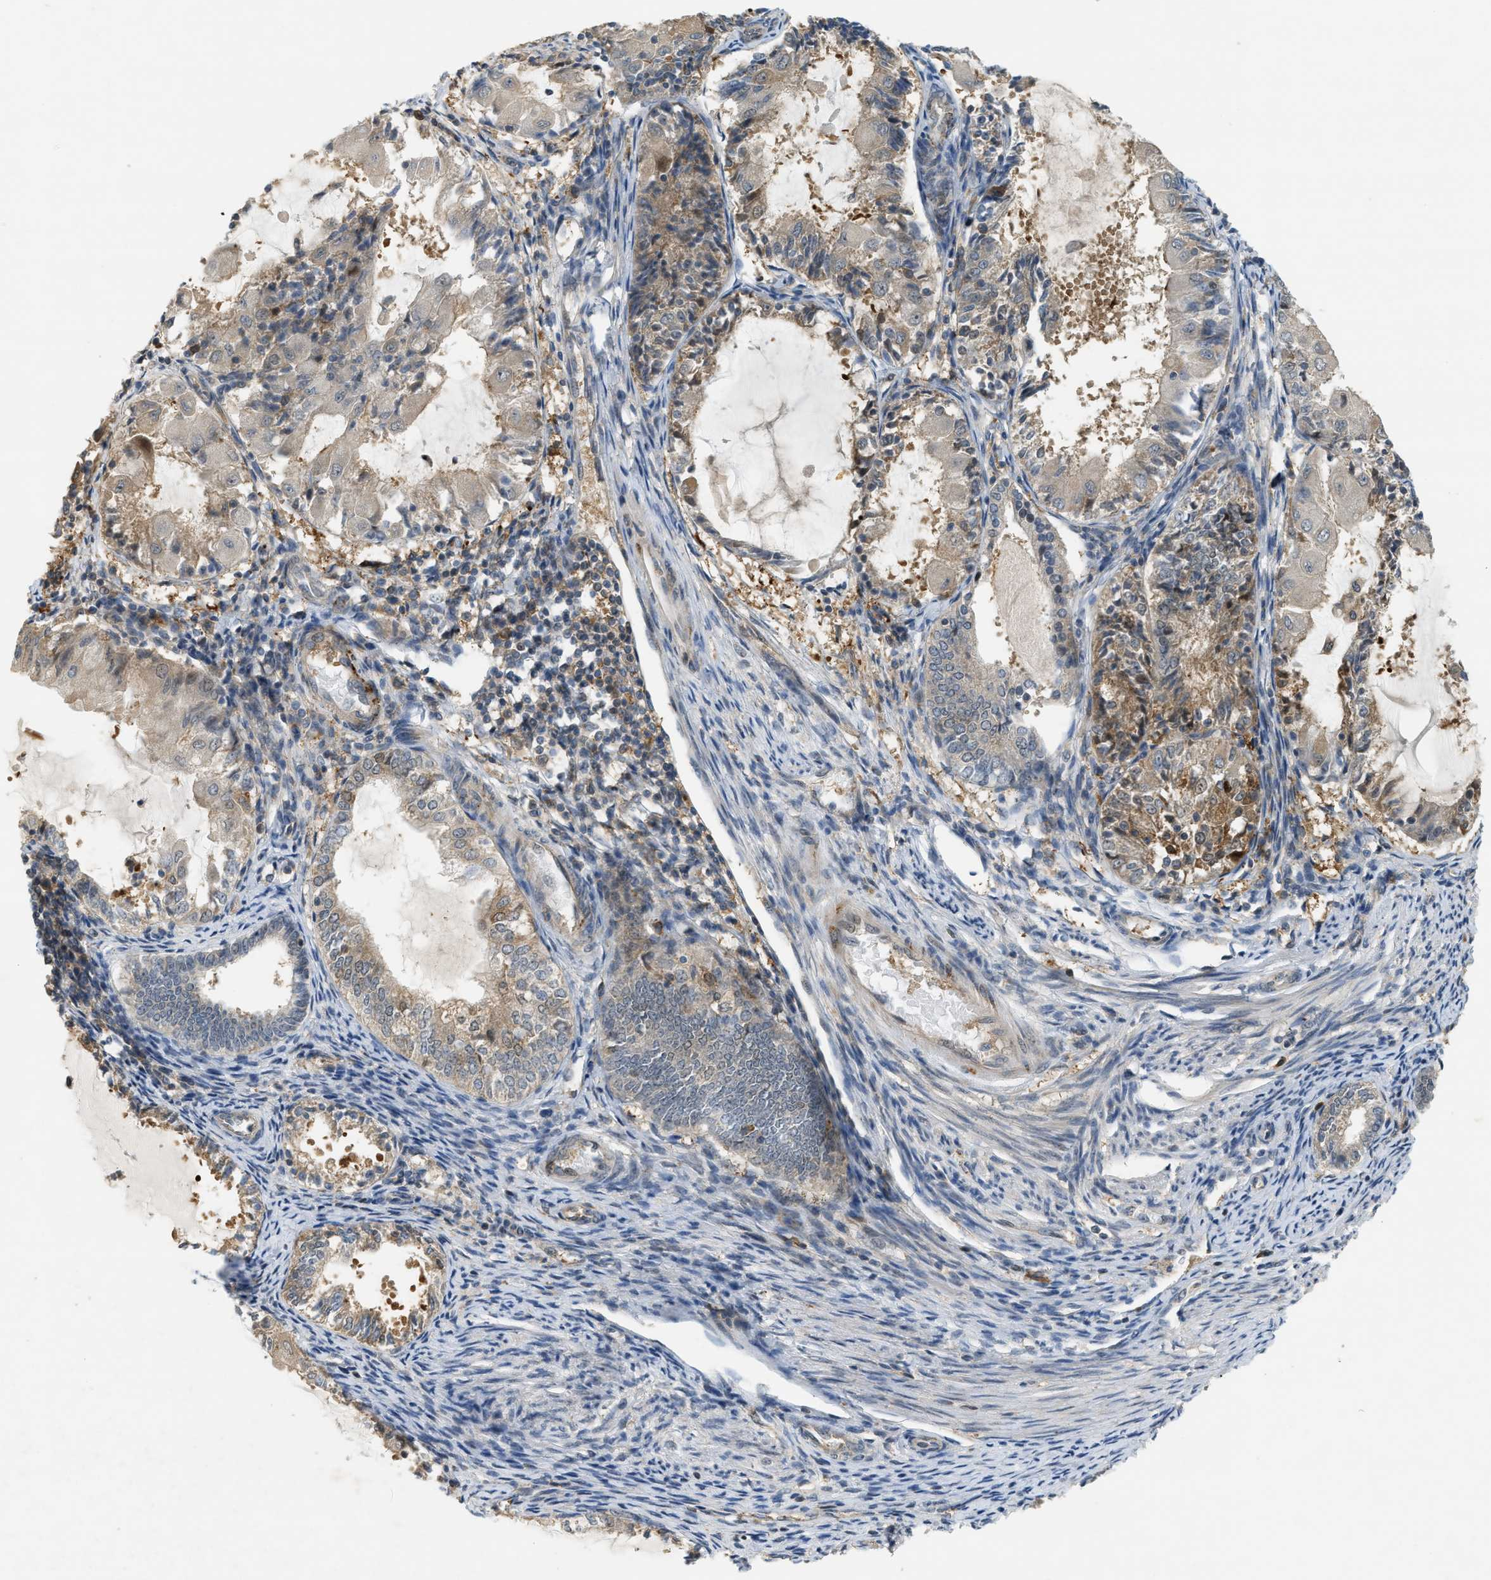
{"staining": {"intensity": "weak", "quantity": "<25%", "location": "cytoplasmic/membranous"}, "tissue": "endometrial cancer", "cell_type": "Tumor cells", "image_type": "cancer", "snomed": [{"axis": "morphology", "description": "Adenocarcinoma, NOS"}, {"axis": "topography", "description": "Endometrium"}], "caption": "DAB immunohistochemical staining of endometrial cancer exhibits no significant expression in tumor cells.", "gene": "PDCL3", "patient": {"sex": "female", "age": 81}}